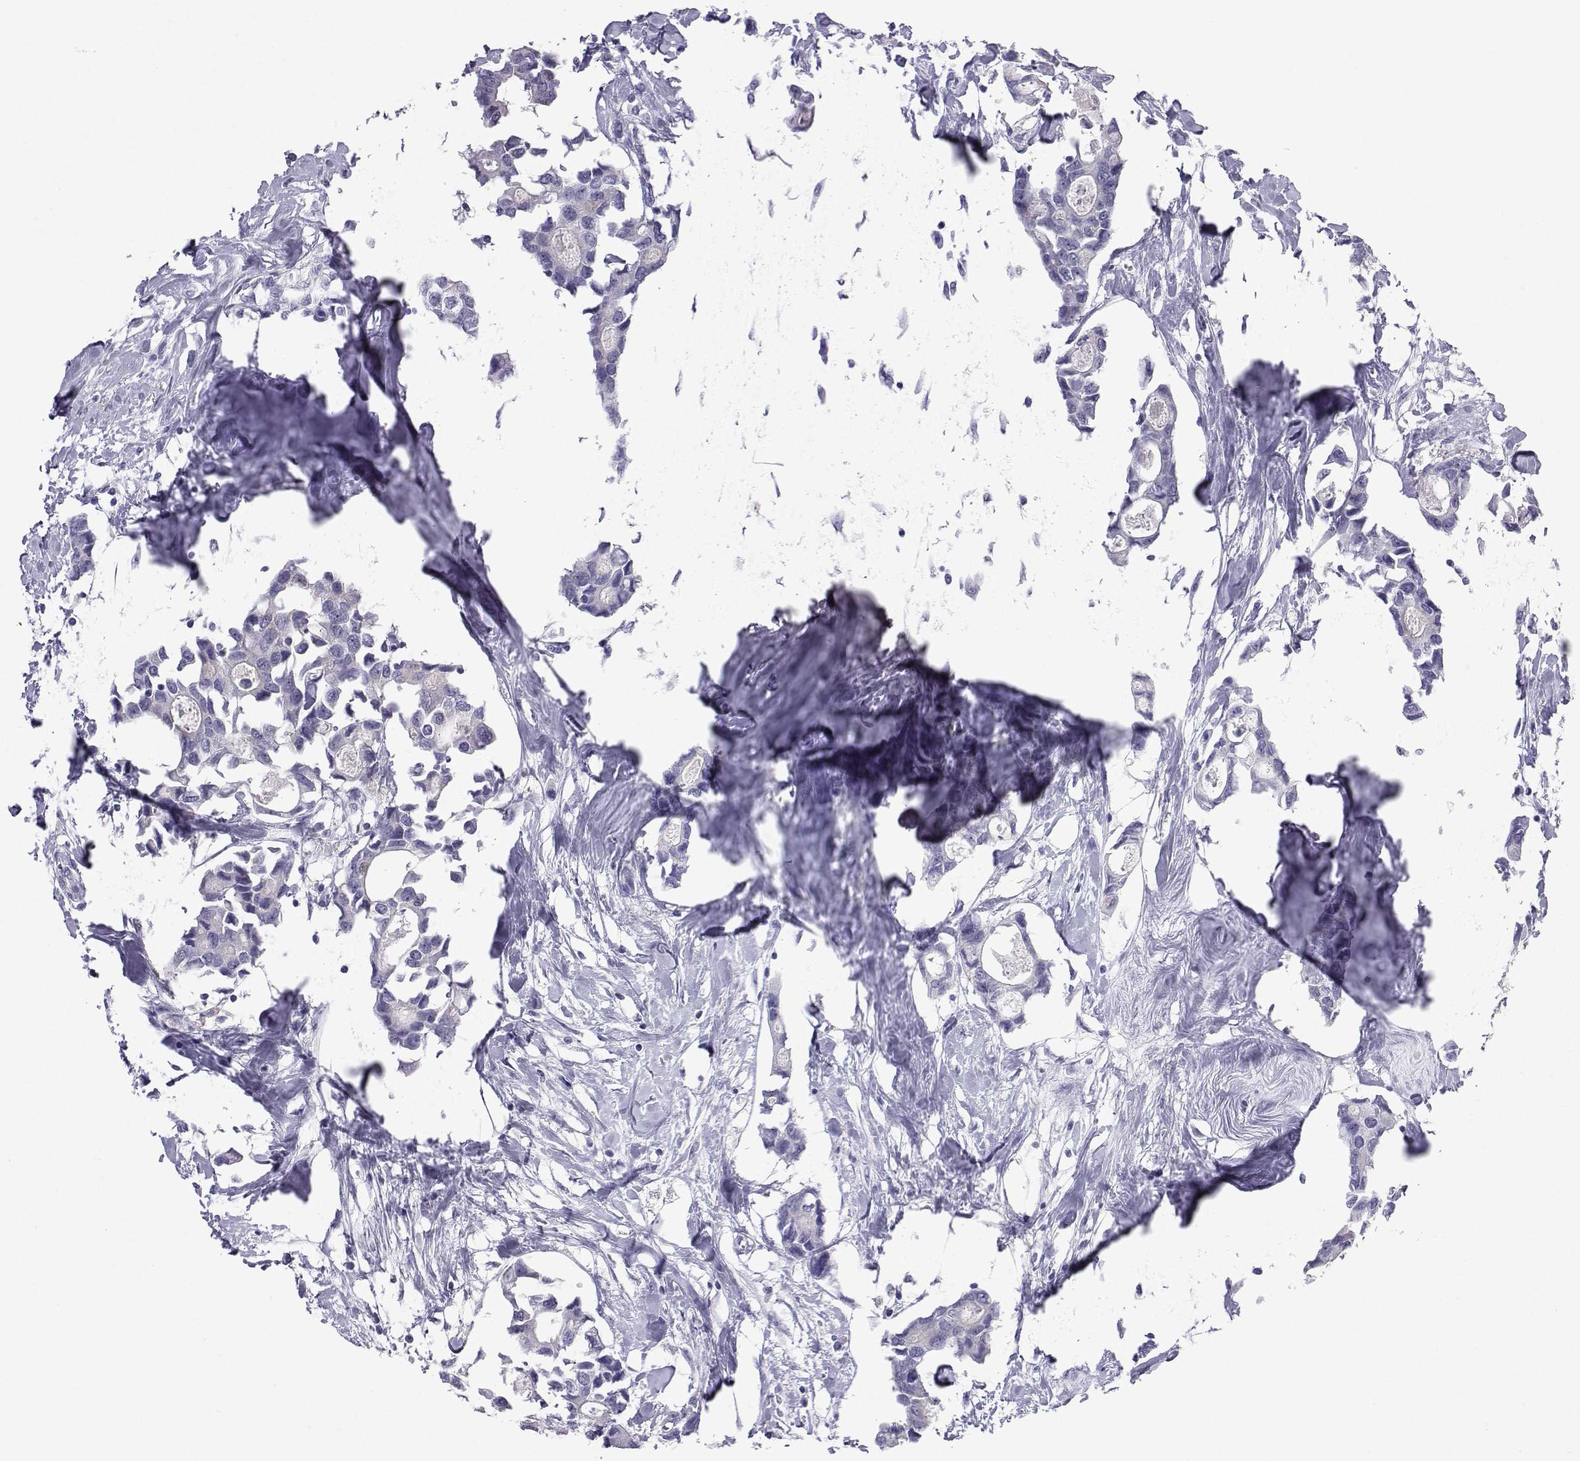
{"staining": {"intensity": "negative", "quantity": "none", "location": "none"}, "tissue": "breast cancer", "cell_type": "Tumor cells", "image_type": "cancer", "snomed": [{"axis": "morphology", "description": "Duct carcinoma"}, {"axis": "topography", "description": "Breast"}], "caption": "Immunohistochemistry (IHC) histopathology image of breast intraductal carcinoma stained for a protein (brown), which displays no staining in tumor cells.", "gene": "COL22A1", "patient": {"sex": "female", "age": 83}}